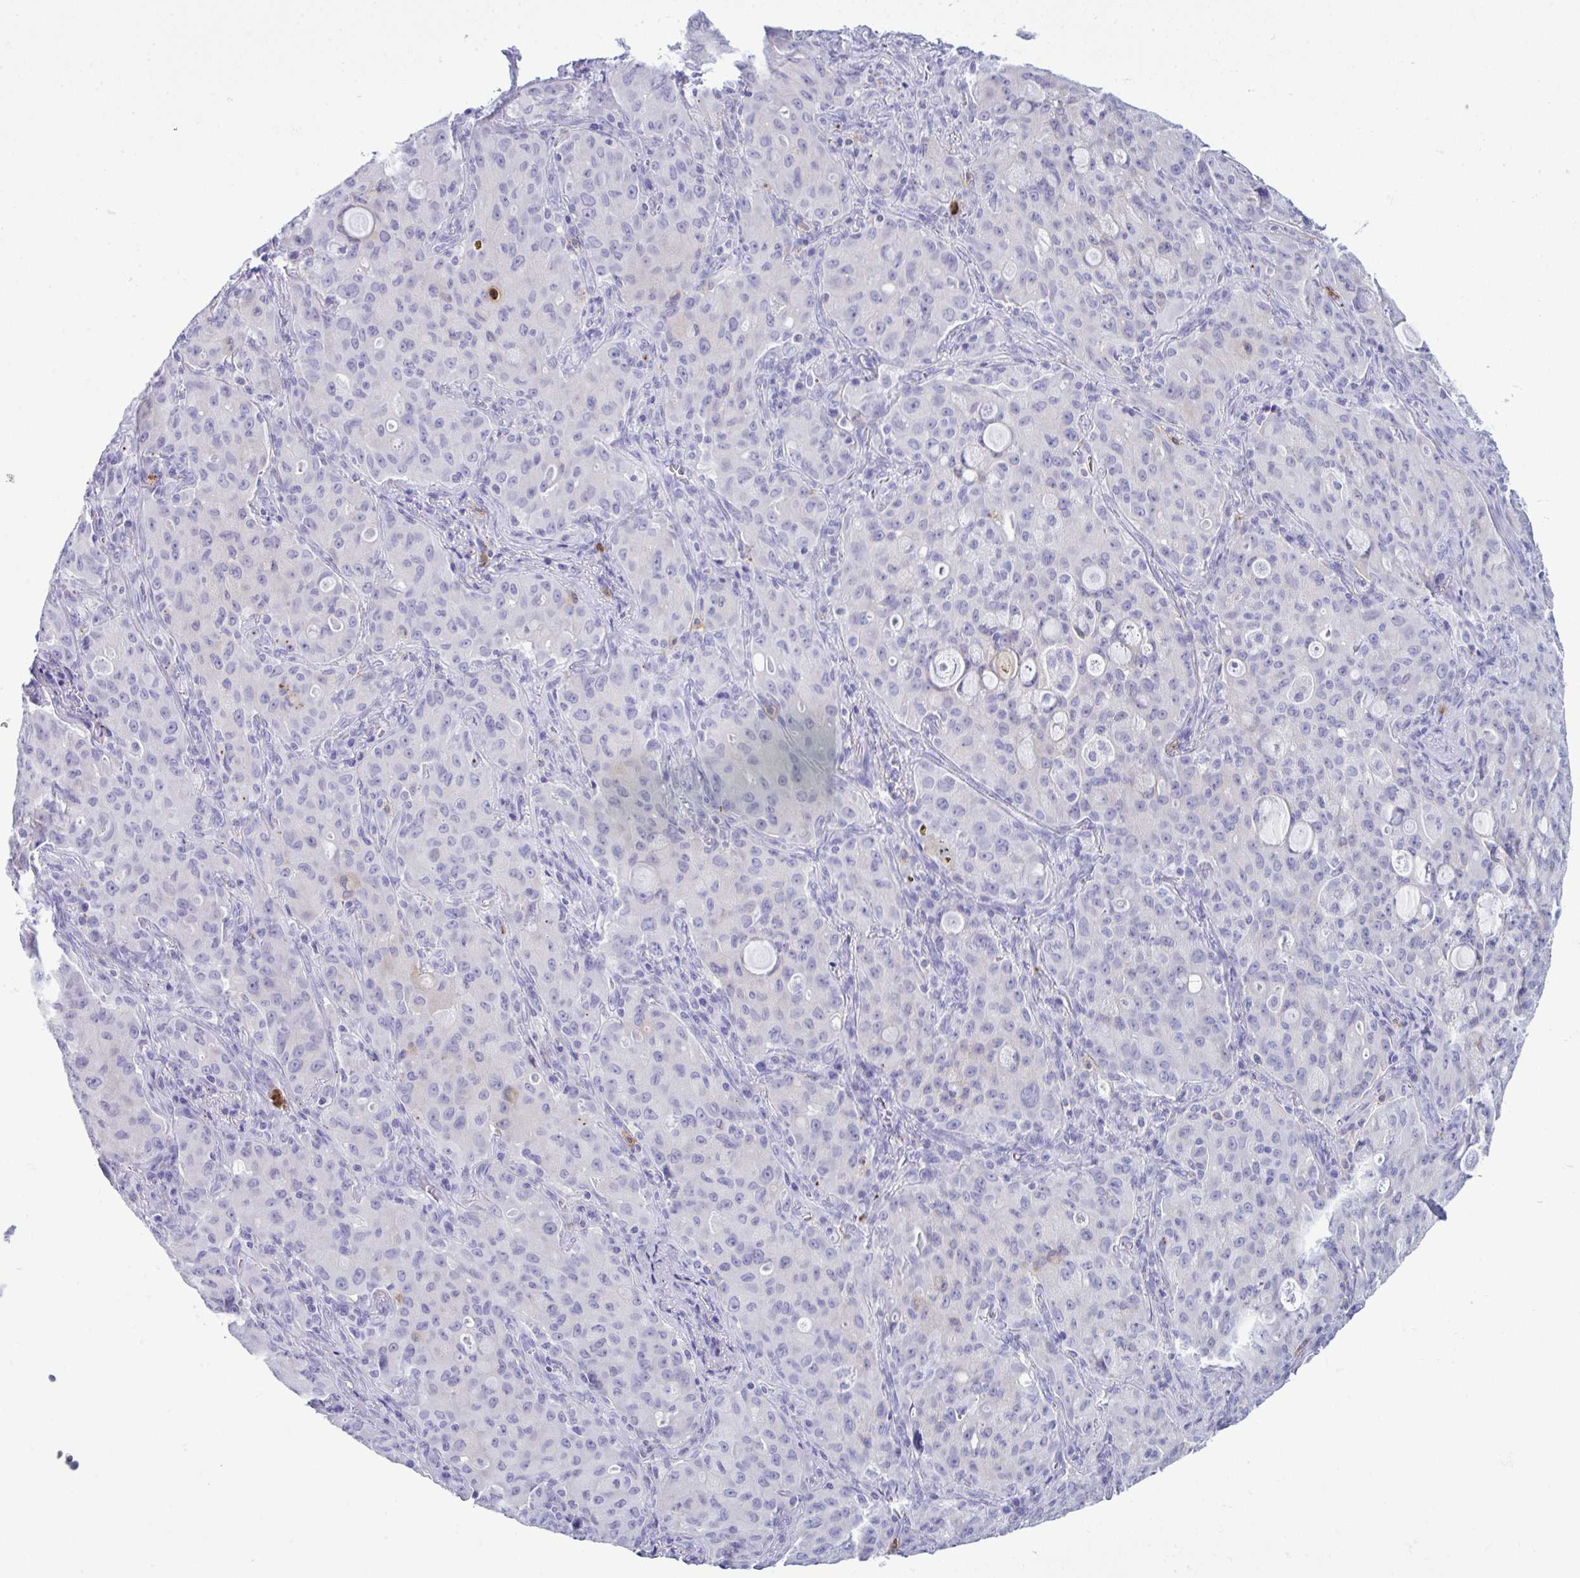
{"staining": {"intensity": "negative", "quantity": "none", "location": "none"}, "tissue": "lung cancer", "cell_type": "Tumor cells", "image_type": "cancer", "snomed": [{"axis": "morphology", "description": "Adenocarcinoma, NOS"}, {"axis": "topography", "description": "Lung"}], "caption": "High power microscopy histopathology image of an immunohistochemistry micrograph of lung adenocarcinoma, revealing no significant positivity in tumor cells.", "gene": "ARHGAP42", "patient": {"sex": "female", "age": 44}}